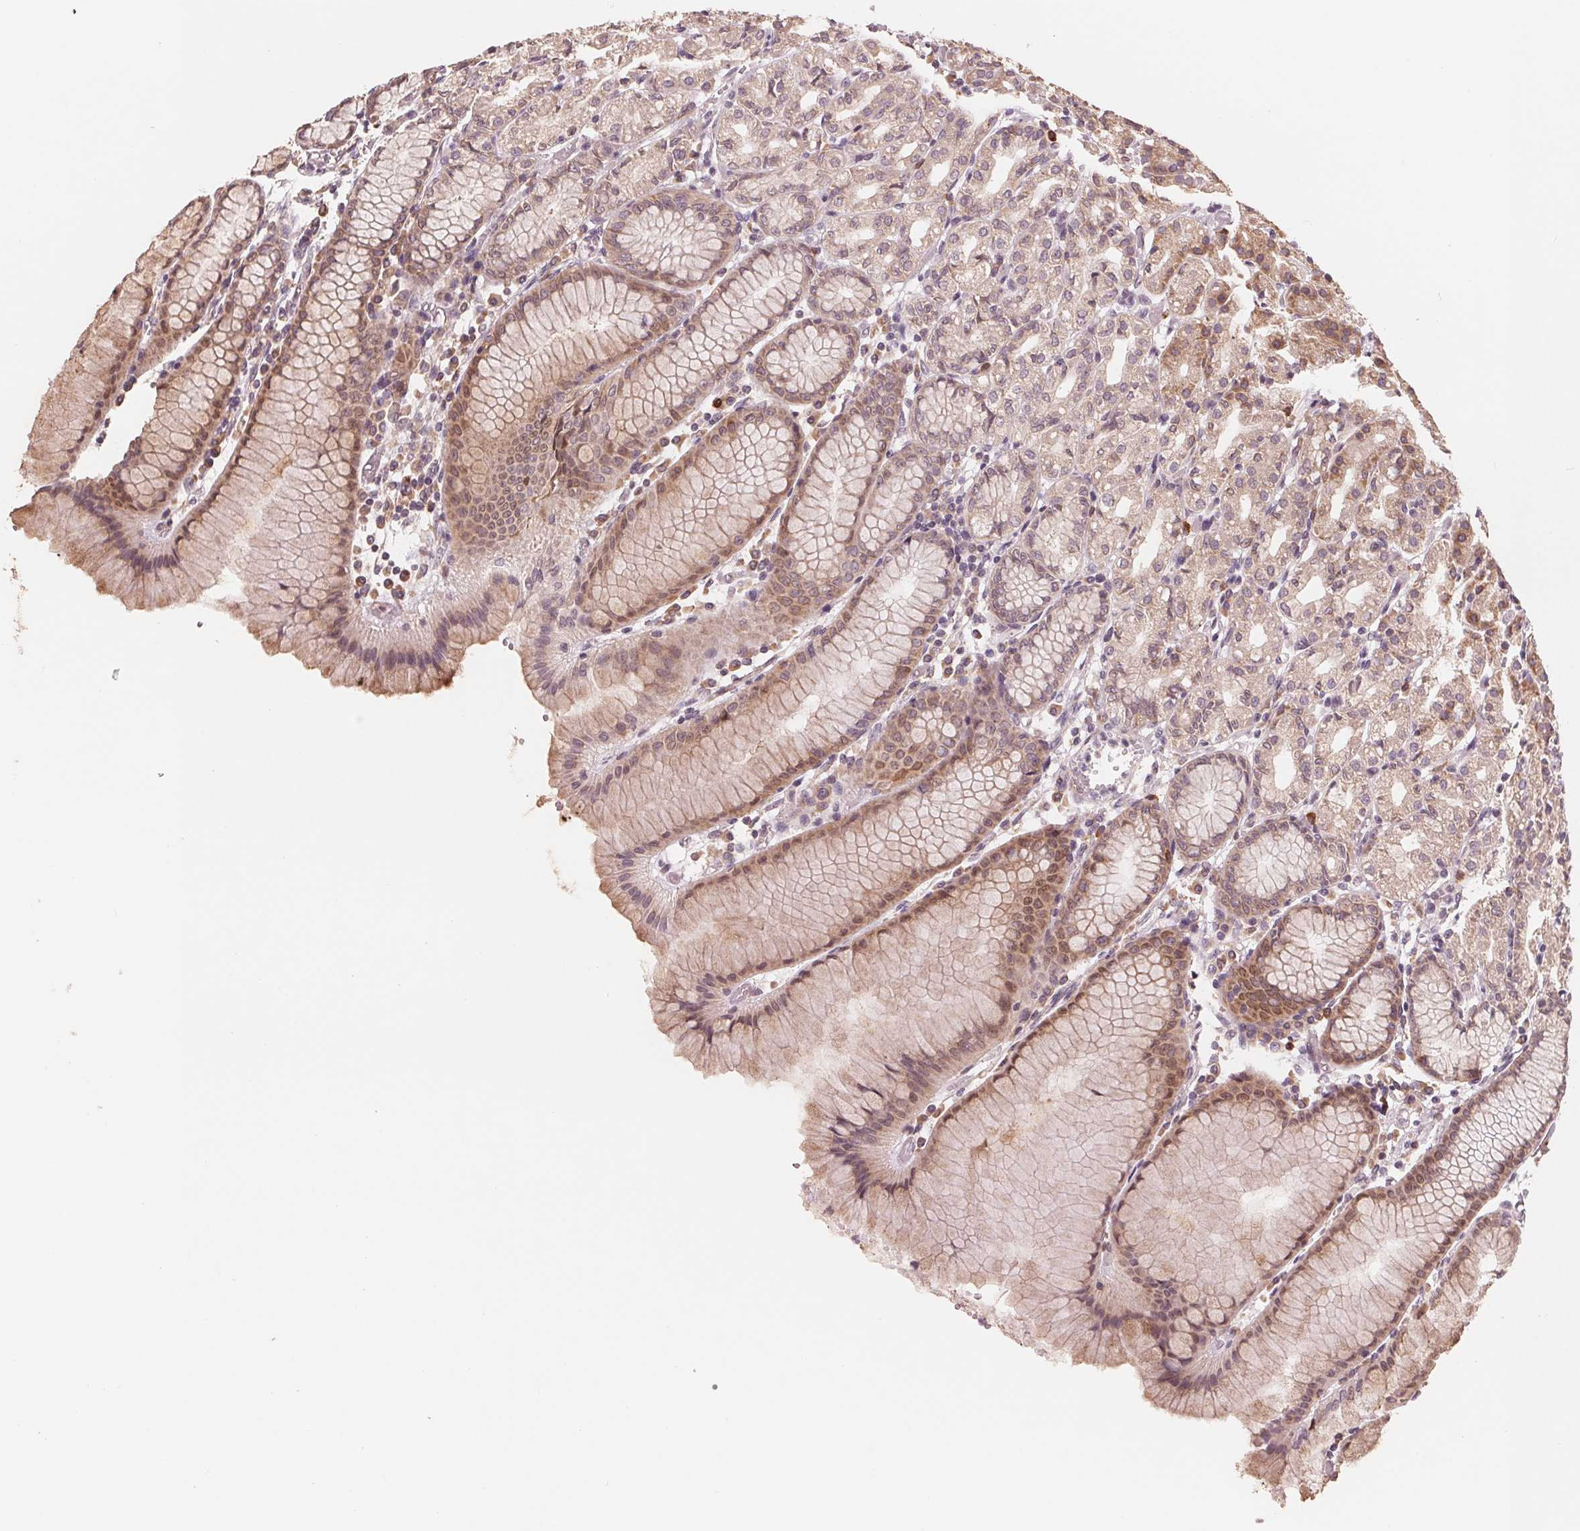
{"staining": {"intensity": "weak", "quantity": ">75%", "location": "cytoplasmic/membranous,nuclear"}, "tissue": "stomach", "cell_type": "Glandular cells", "image_type": "normal", "snomed": [{"axis": "morphology", "description": "Normal tissue, NOS"}, {"axis": "topography", "description": "Stomach"}], "caption": "Protein staining of unremarkable stomach exhibits weak cytoplasmic/membranous,nuclear positivity in approximately >75% of glandular cells.", "gene": "GIGYF2", "patient": {"sex": "female", "age": 57}}